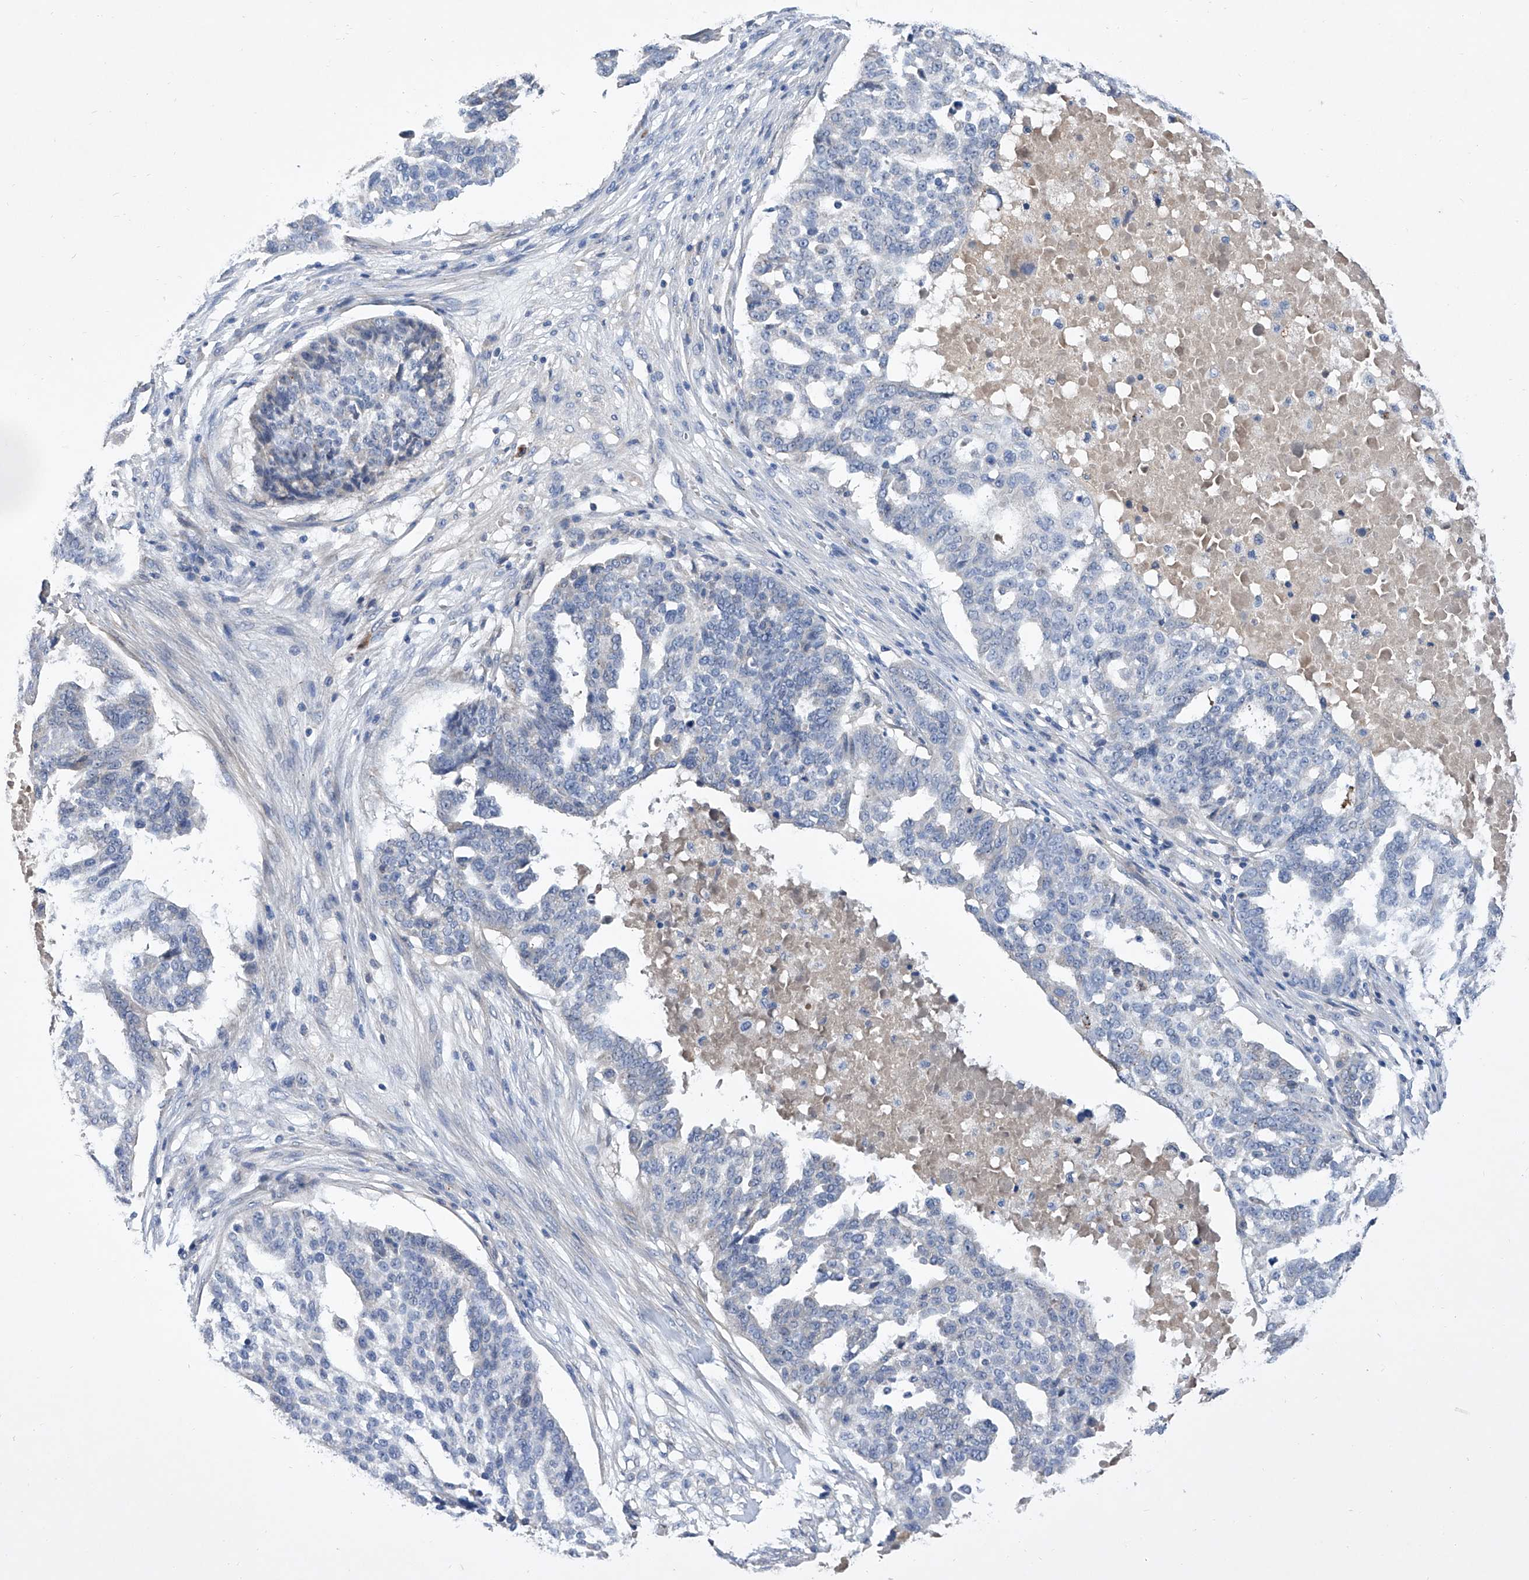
{"staining": {"intensity": "negative", "quantity": "none", "location": "none"}, "tissue": "ovarian cancer", "cell_type": "Tumor cells", "image_type": "cancer", "snomed": [{"axis": "morphology", "description": "Cystadenocarcinoma, serous, NOS"}, {"axis": "topography", "description": "Ovary"}], "caption": "Immunohistochemical staining of ovarian cancer reveals no significant positivity in tumor cells. Brightfield microscopy of immunohistochemistry stained with DAB (3,3'-diaminobenzidine) (brown) and hematoxylin (blue), captured at high magnification.", "gene": "GPT", "patient": {"sex": "female", "age": 59}}